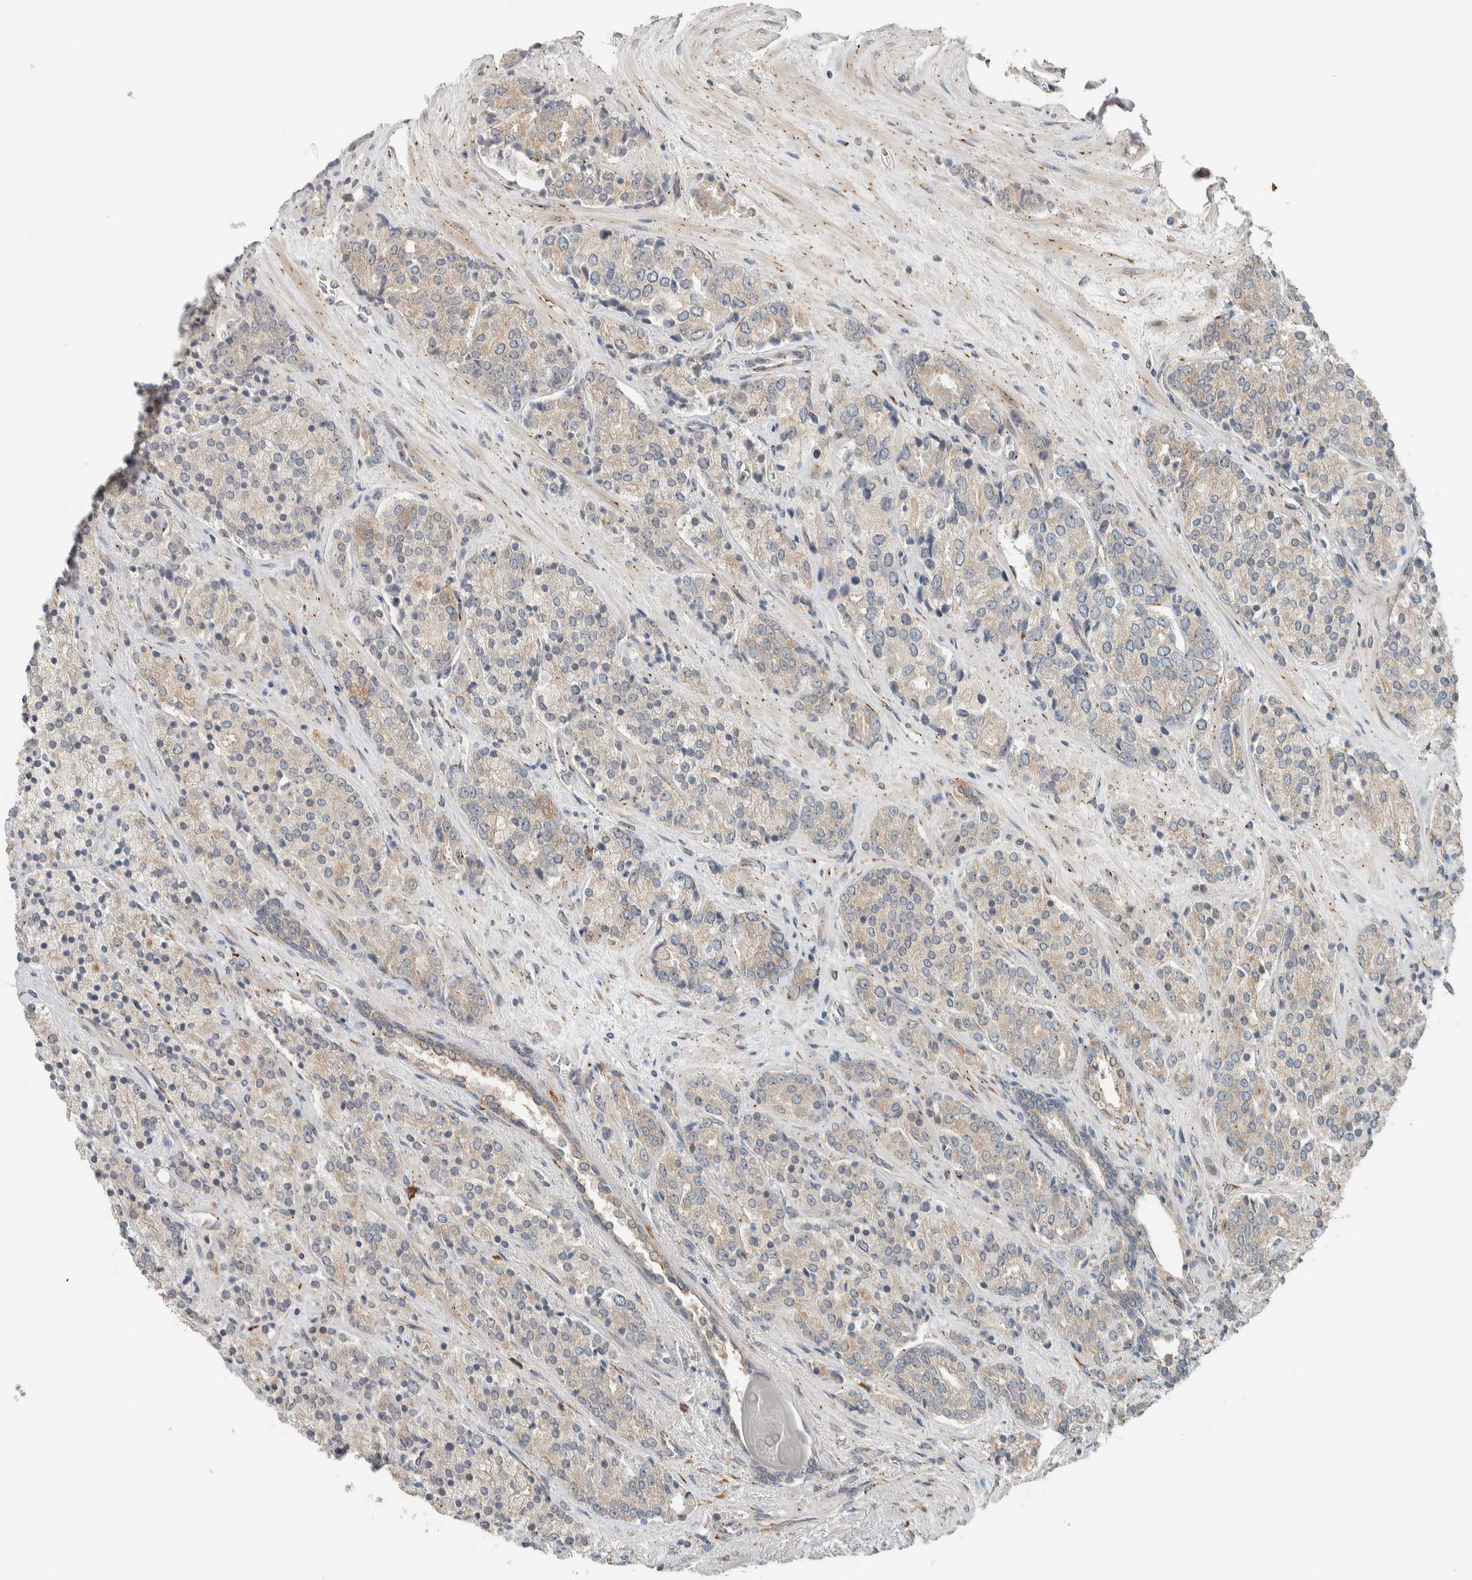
{"staining": {"intensity": "weak", "quantity": "25%-75%", "location": "cytoplasmic/membranous"}, "tissue": "prostate cancer", "cell_type": "Tumor cells", "image_type": "cancer", "snomed": [{"axis": "morphology", "description": "Adenocarcinoma, High grade"}, {"axis": "topography", "description": "Prostate"}], "caption": "Tumor cells demonstrate low levels of weak cytoplasmic/membranous positivity in about 25%-75% of cells in prostate adenocarcinoma (high-grade).", "gene": "CTBP2", "patient": {"sex": "male", "age": 71}}